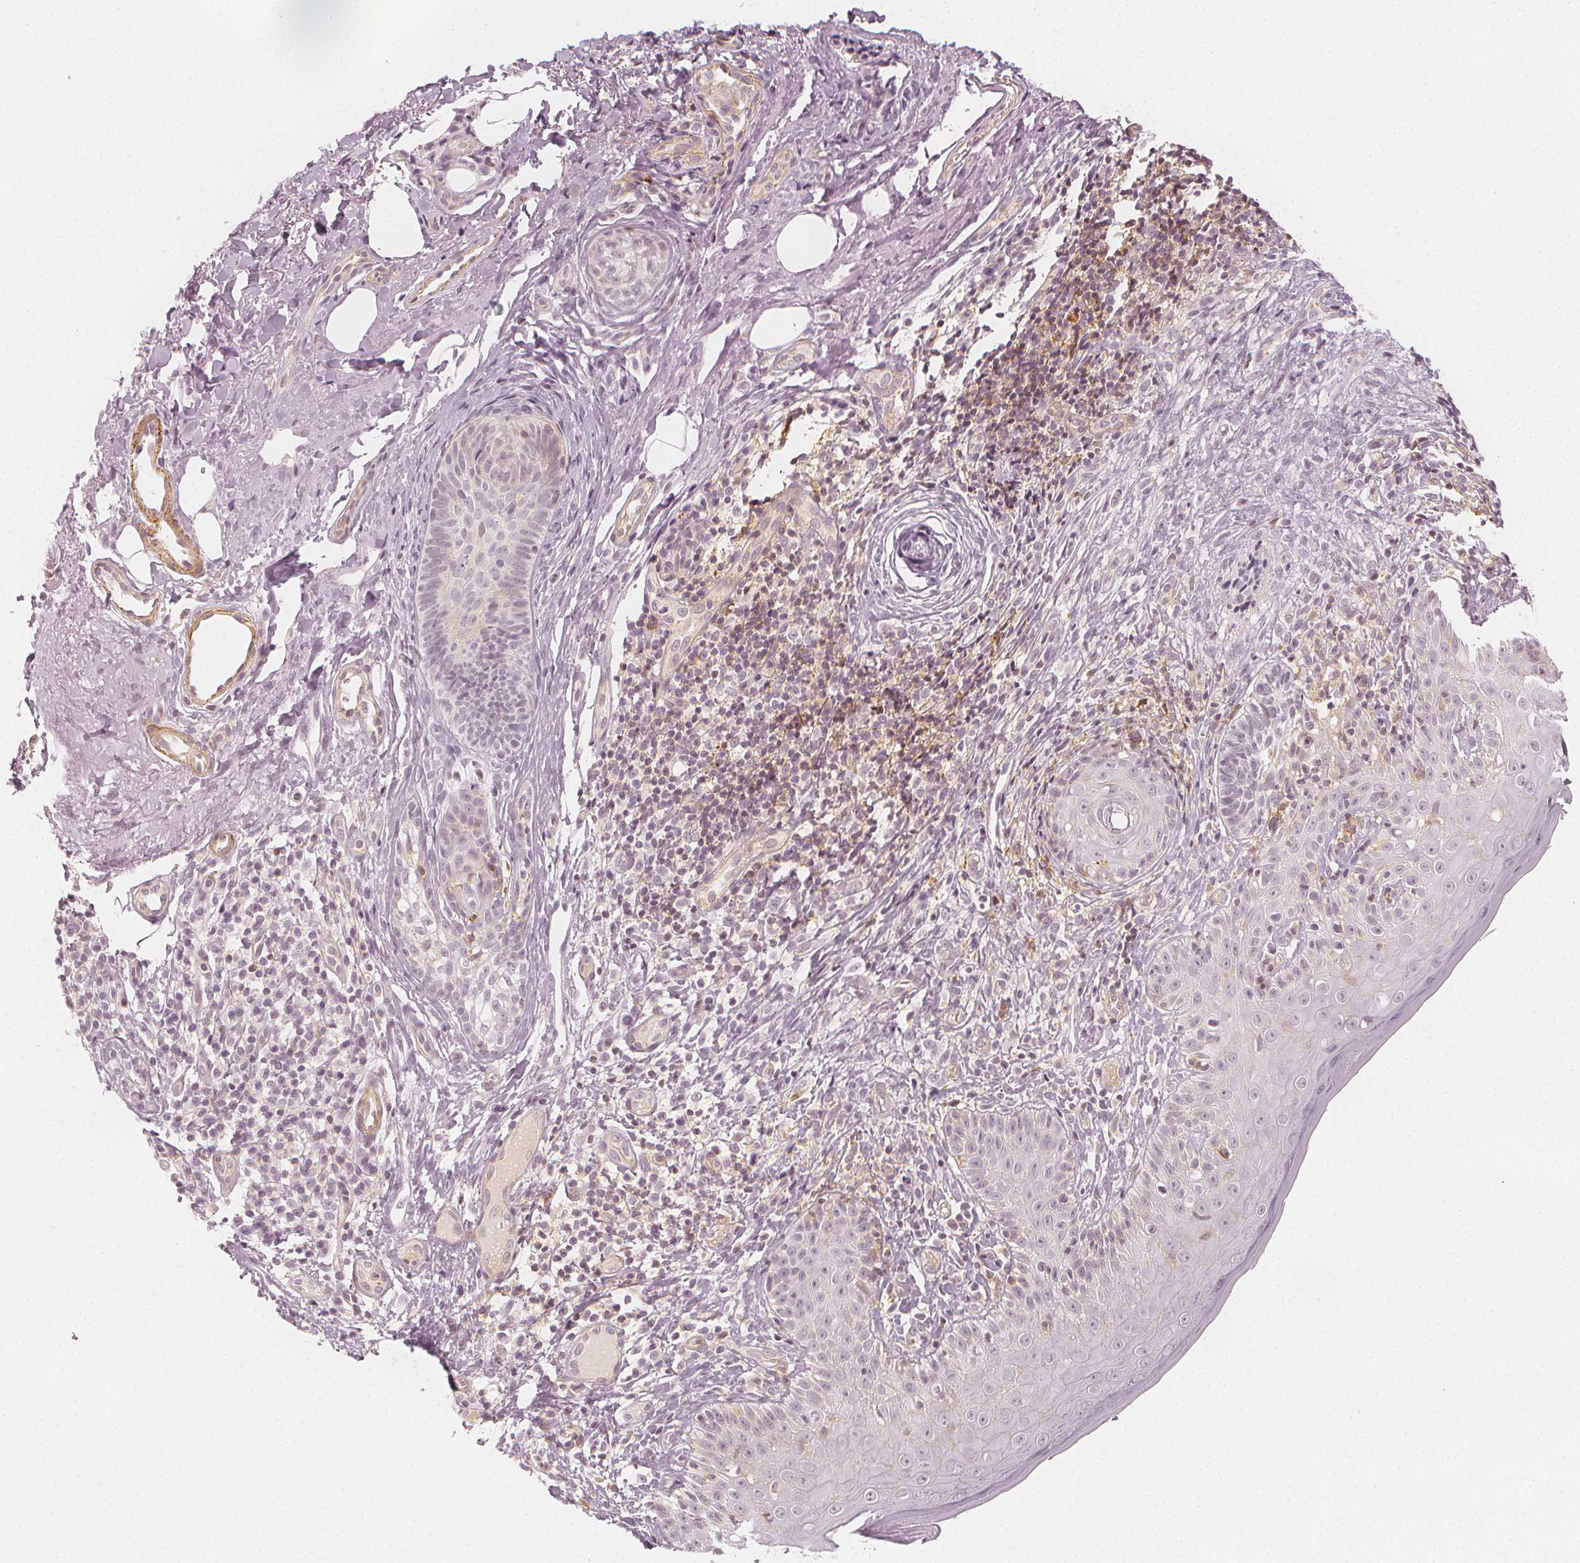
{"staining": {"intensity": "negative", "quantity": "none", "location": "none"}, "tissue": "skin cancer", "cell_type": "Tumor cells", "image_type": "cancer", "snomed": [{"axis": "morphology", "description": "Normal tissue, NOS"}, {"axis": "morphology", "description": "Basal cell carcinoma"}, {"axis": "topography", "description": "Skin"}], "caption": "Tumor cells show no significant staining in skin cancer.", "gene": "ARHGAP26", "patient": {"sex": "male", "age": 68}}